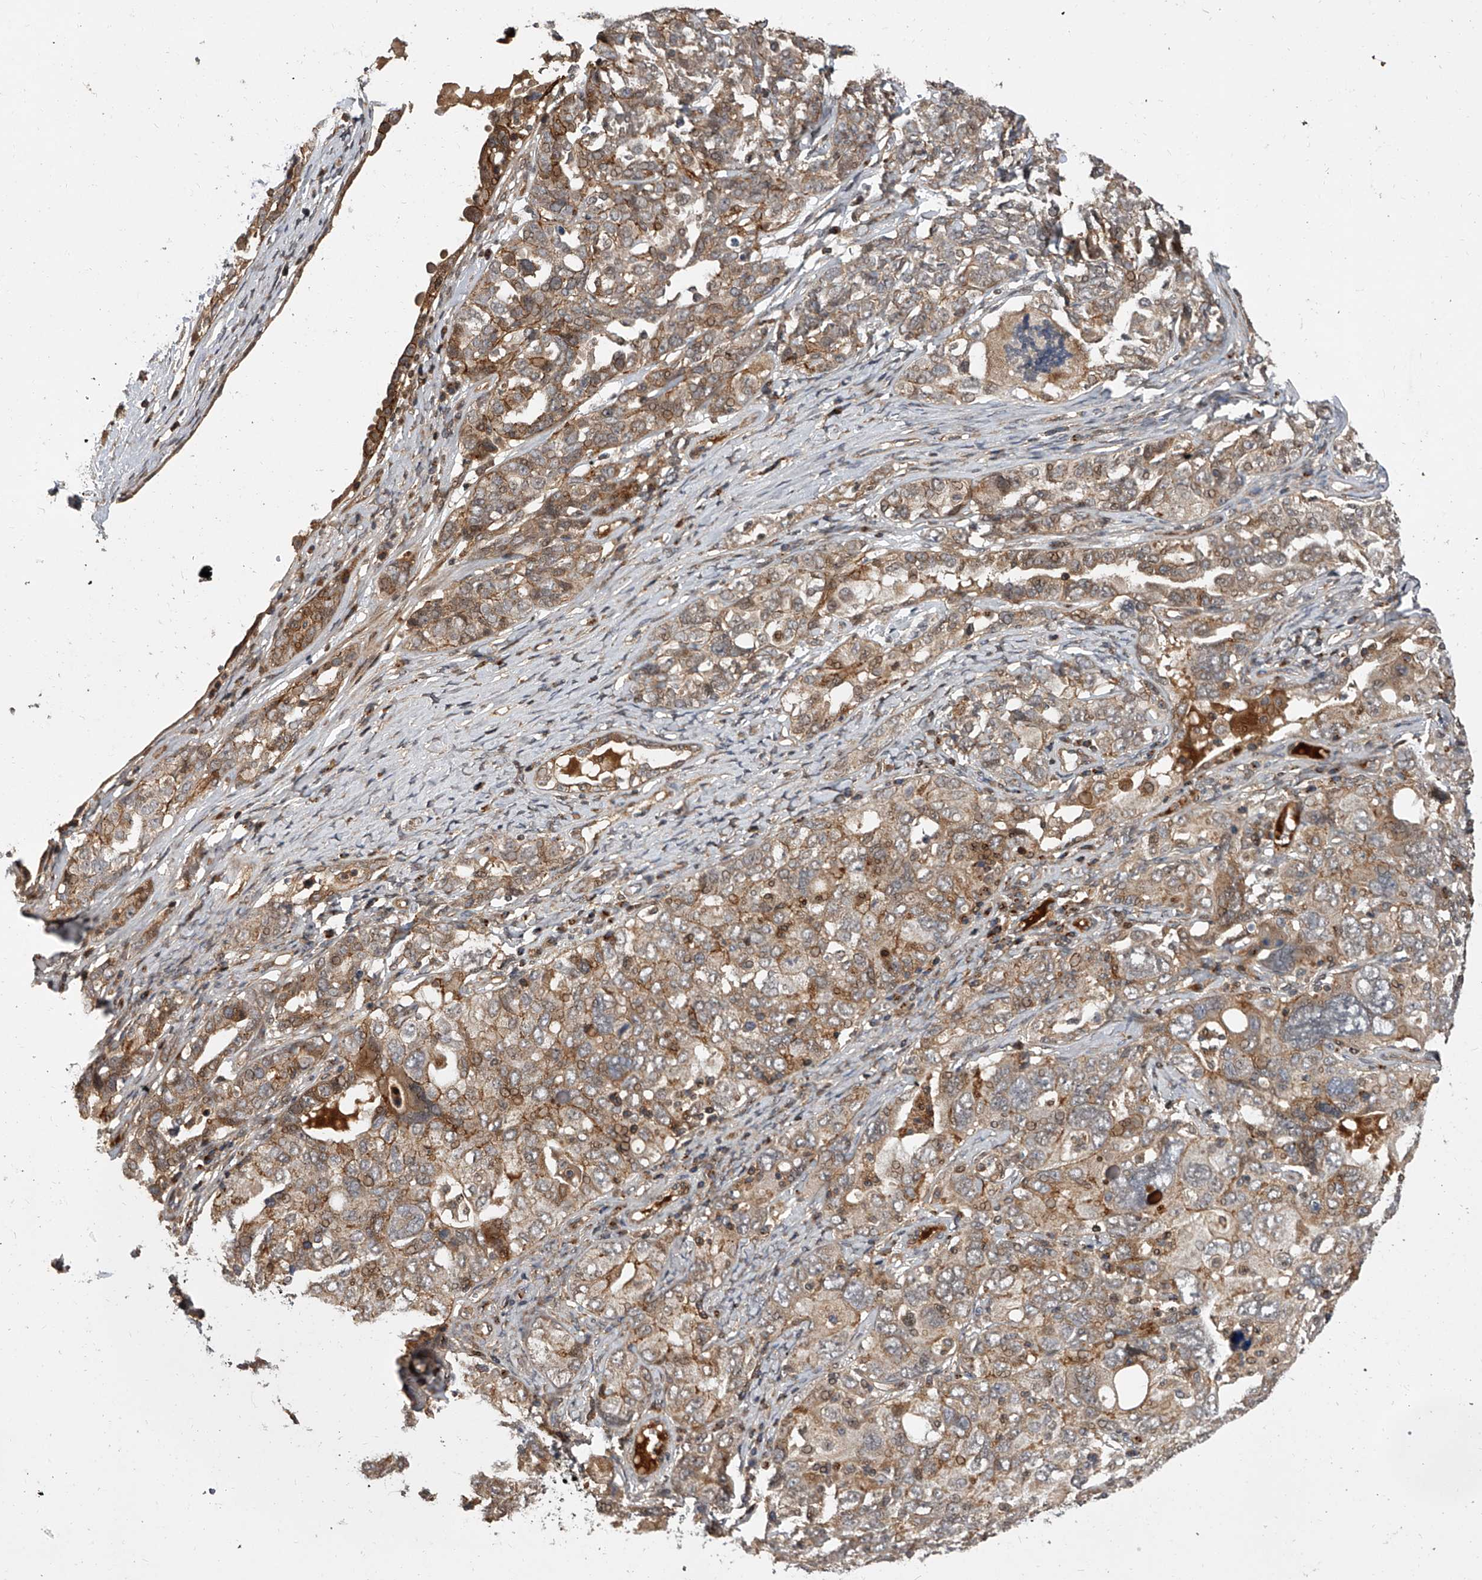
{"staining": {"intensity": "moderate", "quantity": ">75%", "location": "cytoplasmic/membranous"}, "tissue": "ovarian cancer", "cell_type": "Tumor cells", "image_type": "cancer", "snomed": [{"axis": "morphology", "description": "Carcinoma, endometroid"}, {"axis": "topography", "description": "Ovary"}], "caption": "The image demonstrates a brown stain indicating the presence of a protein in the cytoplasmic/membranous of tumor cells in endometroid carcinoma (ovarian). Nuclei are stained in blue.", "gene": "USP47", "patient": {"sex": "female", "age": 62}}